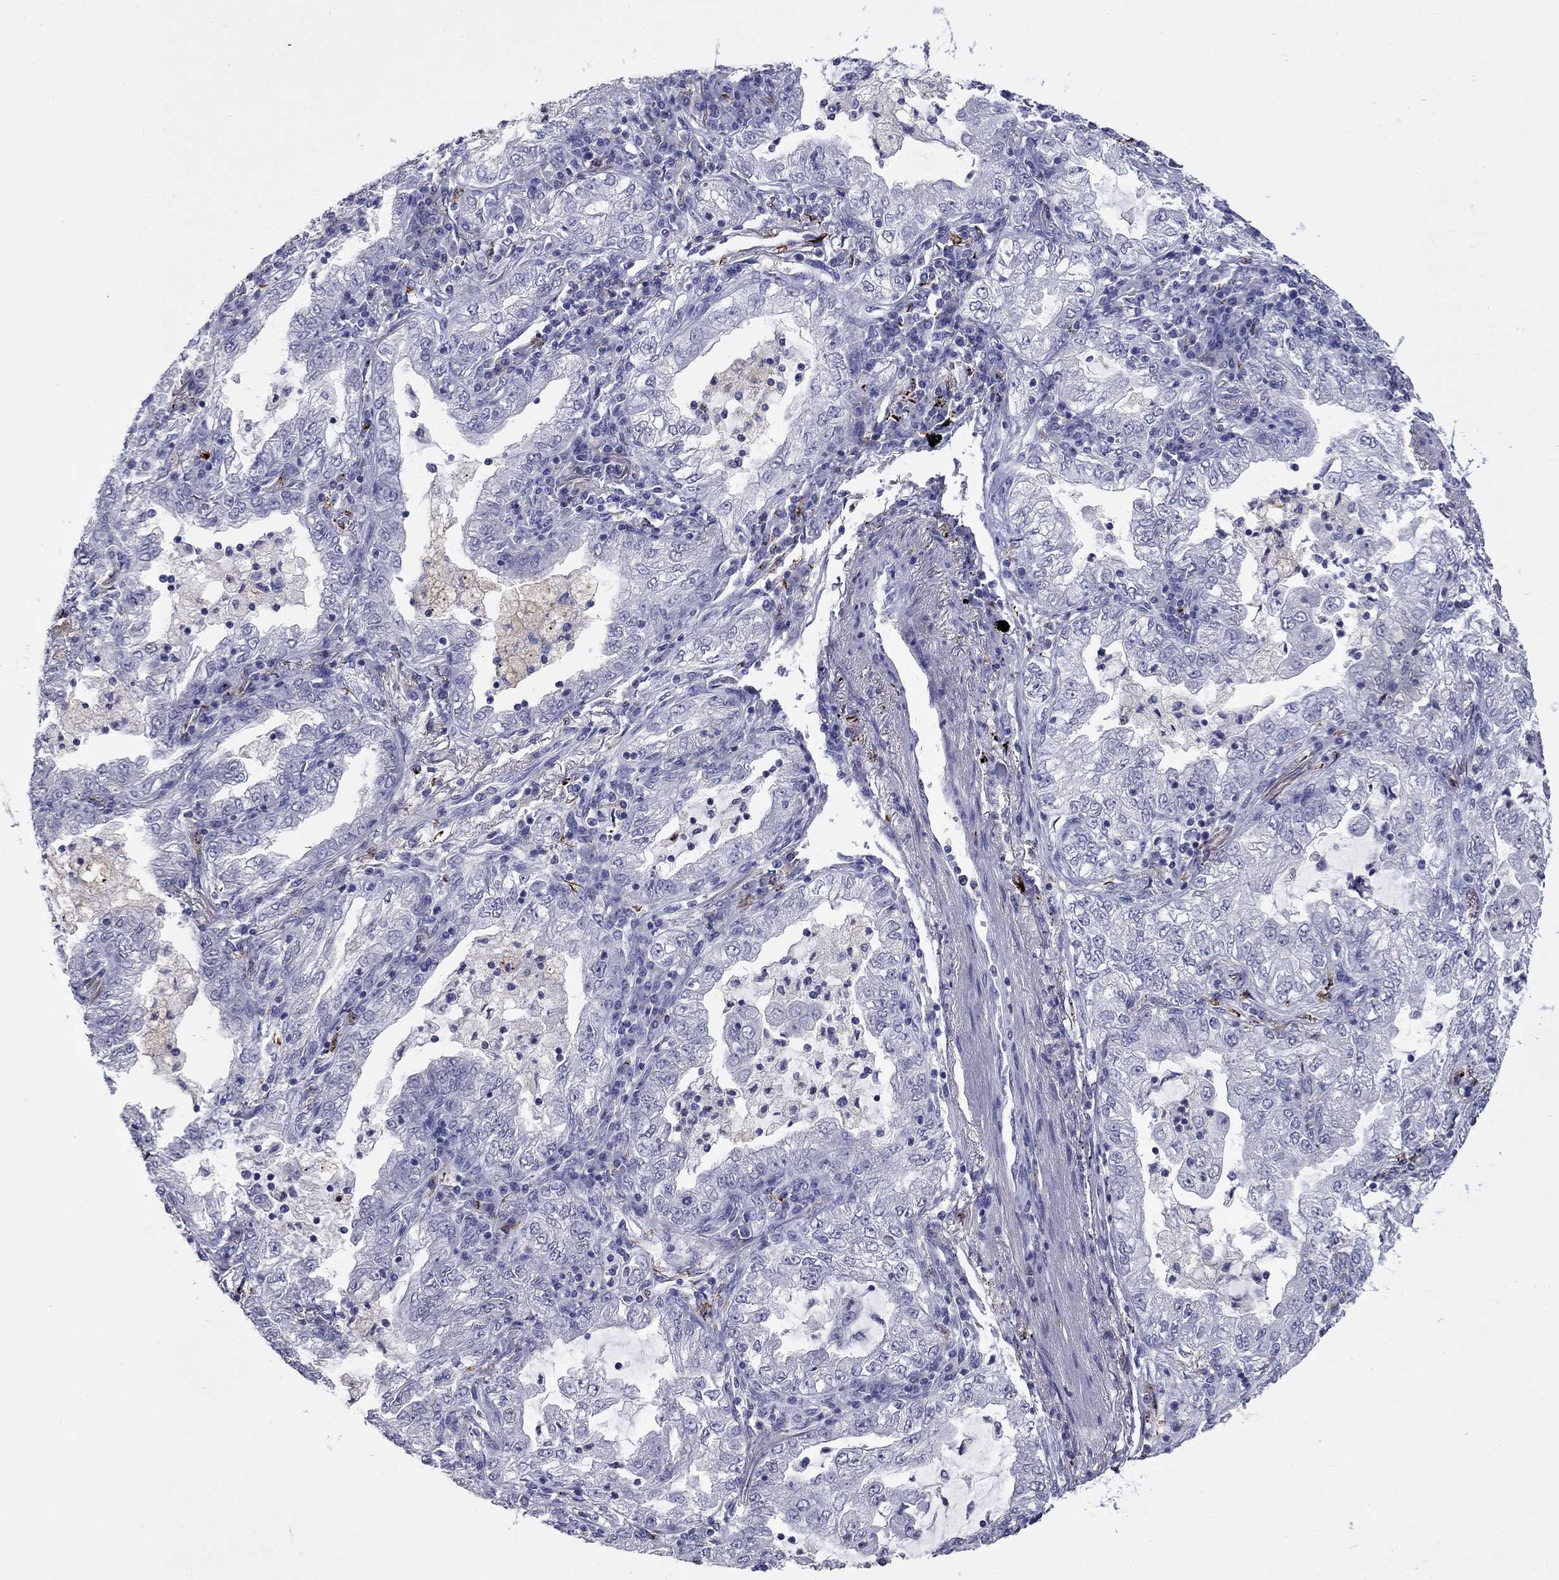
{"staining": {"intensity": "negative", "quantity": "none", "location": "none"}, "tissue": "lung cancer", "cell_type": "Tumor cells", "image_type": "cancer", "snomed": [{"axis": "morphology", "description": "Adenocarcinoma, NOS"}, {"axis": "topography", "description": "Lung"}], "caption": "Tumor cells show no significant protein staining in lung cancer.", "gene": "CFAP119", "patient": {"sex": "female", "age": 73}}